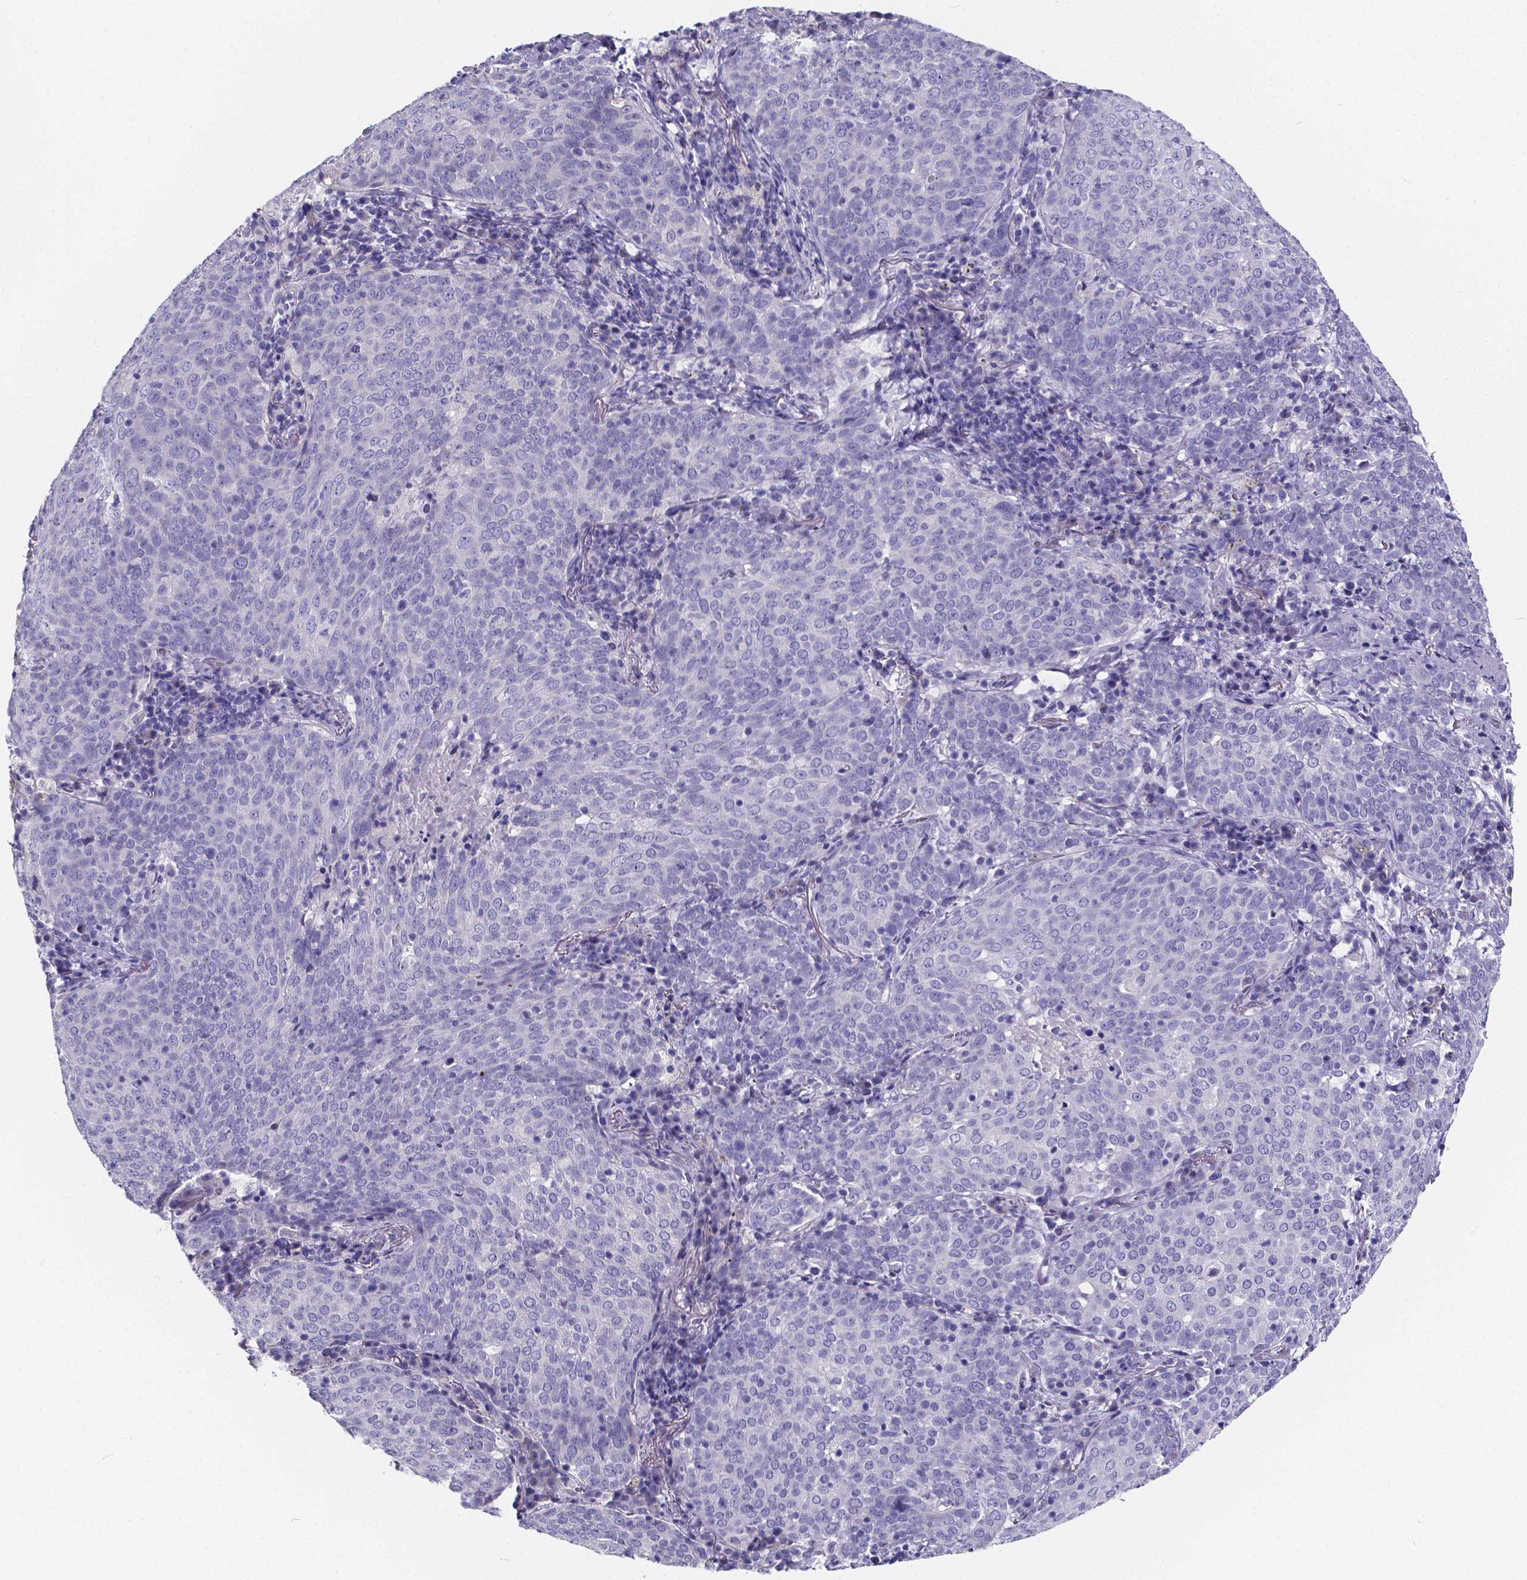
{"staining": {"intensity": "negative", "quantity": "none", "location": "none"}, "tissue": "lung cancer", "cell_type": "Tumor cells", "image_type": "cancer", "snomed": [{"axis": "morphology", "description": "Squamous cell carcinoma, NOS"}, {"axis": "topography", "description": "Lung"}], "caption": "Tumor cells are negative for protein expression in human lung cancer.", "gene": "SPEF2", "patient": {"sex": "male", "age": 82}}